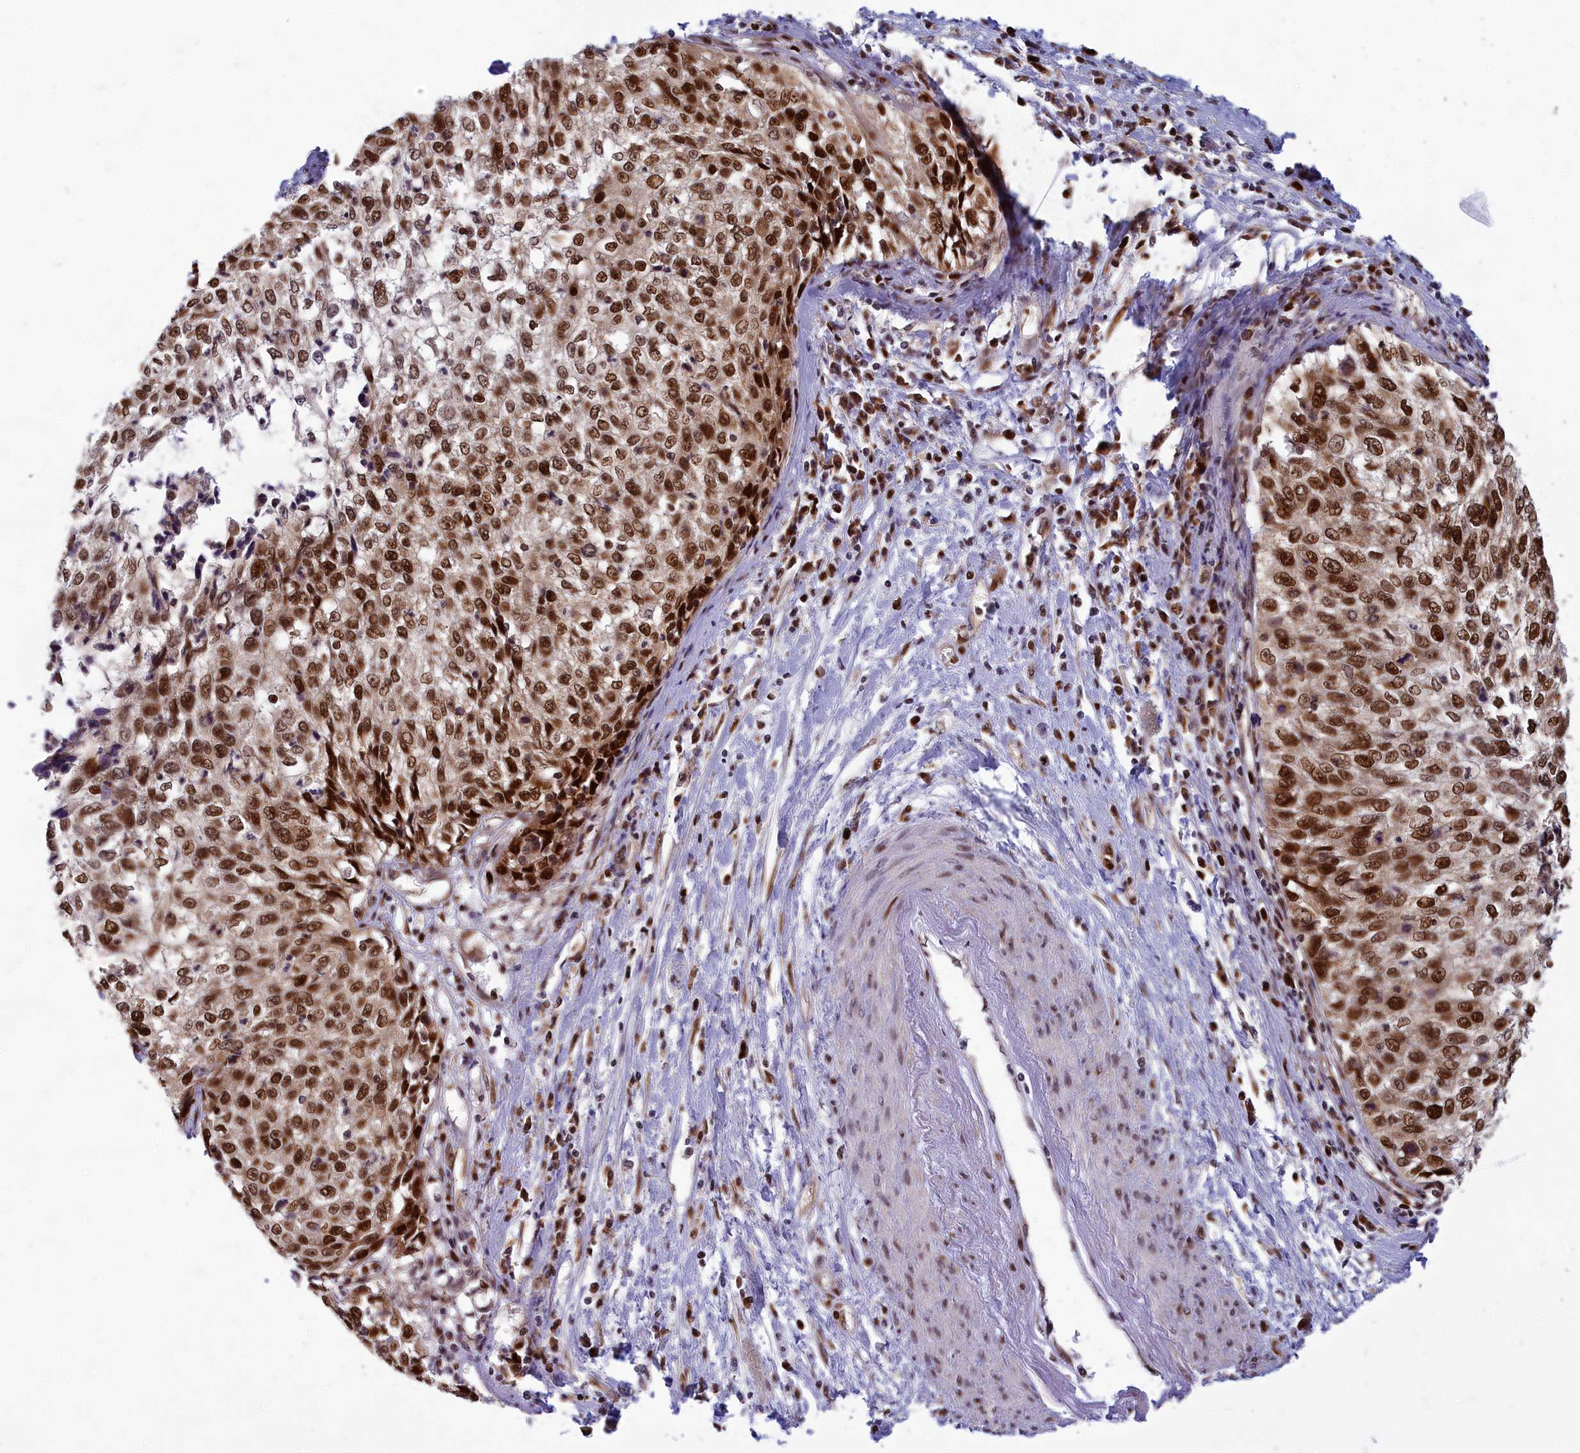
{"staining": {"intensity": "strong", "quantity": ">75%", "location": "nuclear"}, "tissue": "cervical cancer", "cell_type": "Tumor cells", "image_type": "cancer", "snomed": [{"axis": "morphology", "description": "Squamous cell carcinoma, NOS"}, {"axis": "topography", "description": "Cervix"}], "caption": "Immunohistochemical staining of human cervical cancer (squamous cell carcinoma) exhibits strong nuclear protein expression in approximately >75% of tumor cells.", "gene": "EARS2", "patient": {"sex": "female", "age": 57}}